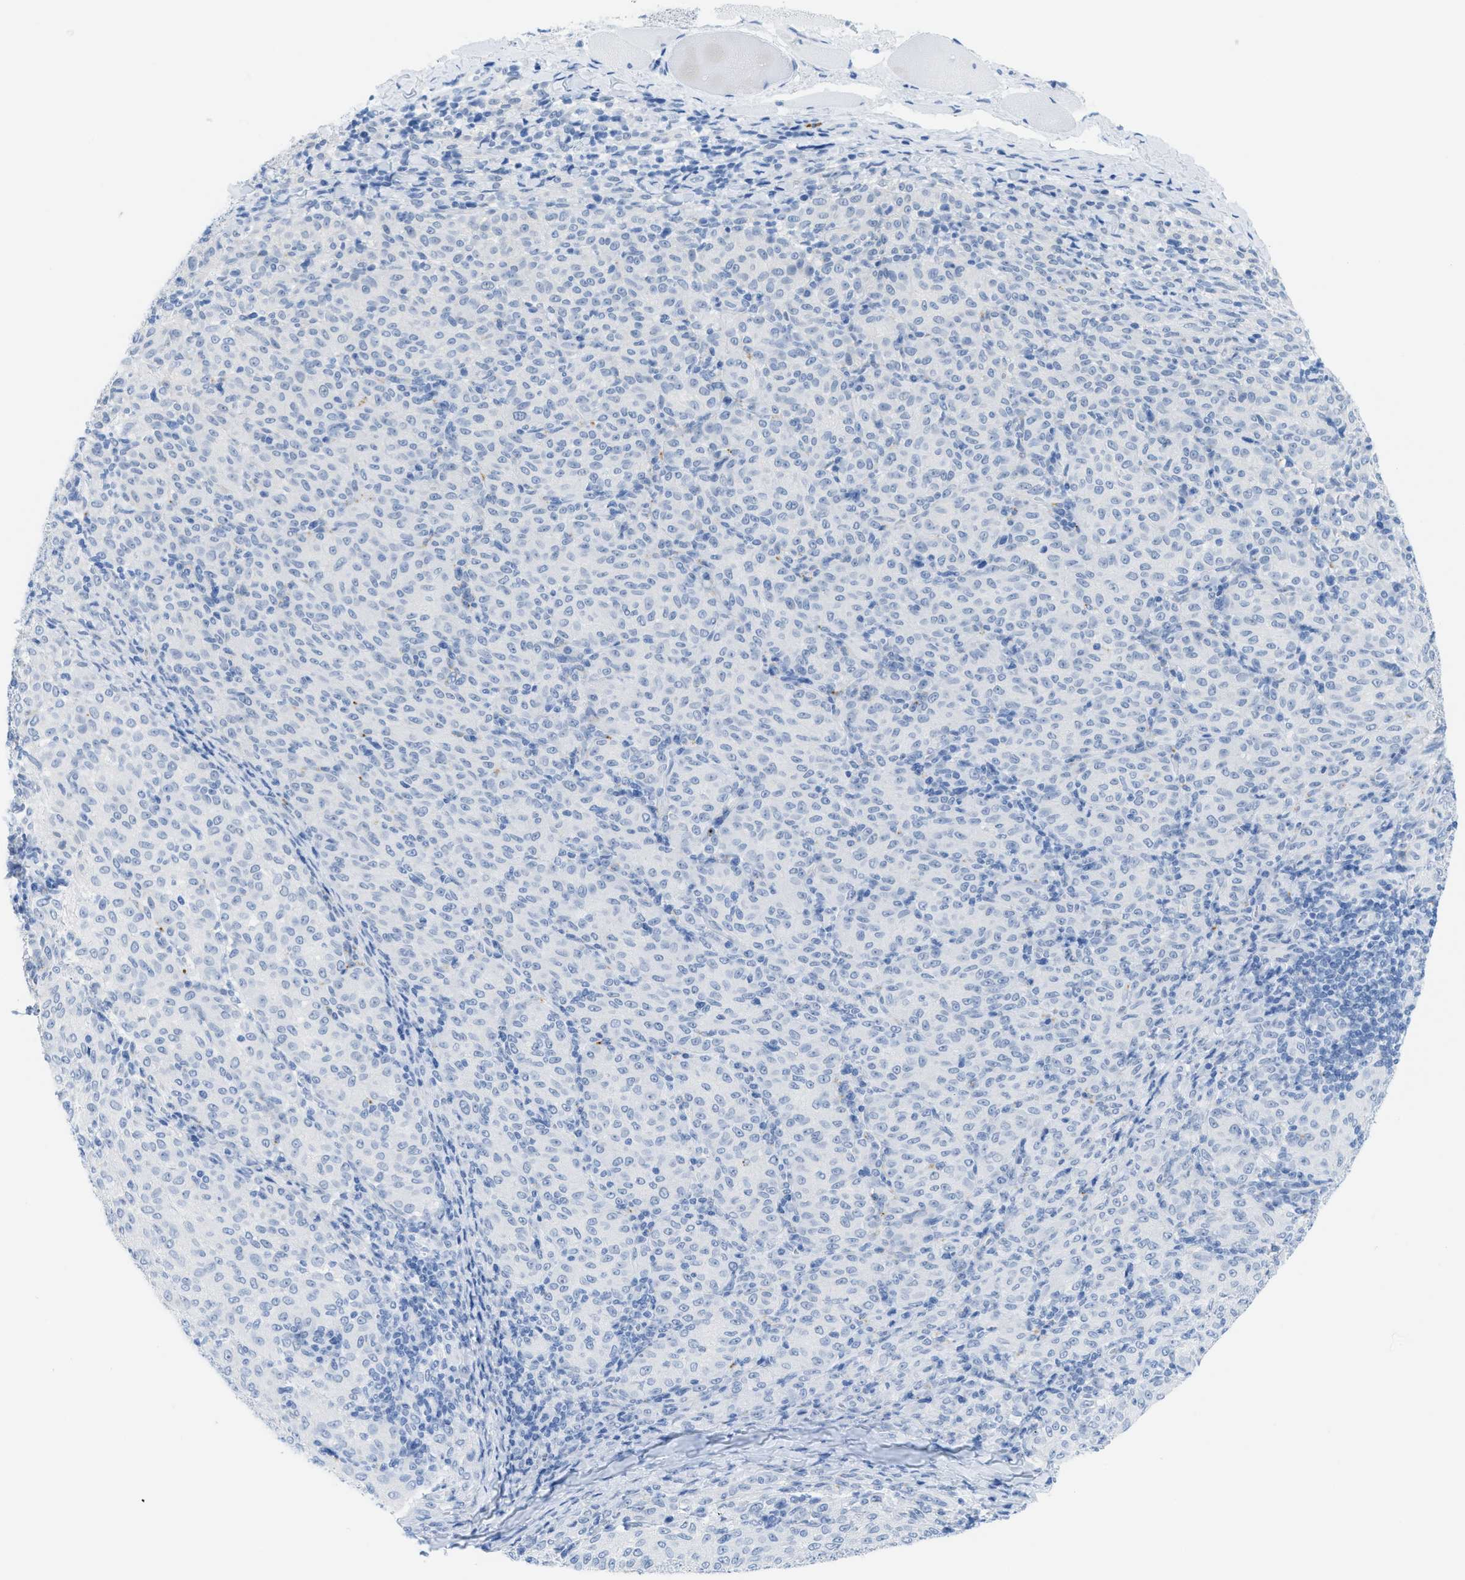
{"staining": {"intensity": "negative", "quantity": "none", "location": "none"}, "tissue": "melanoma", "cell_type": "Tumor cells", "image_type": "cancer", "snomed": [{"axis": "morphology", "description": "Malignant melanoma, NOS"}, {"axis": "topography", "description": "Skin"}], "caption": "A high-resolution histopathology image shows IHC staining of malignant melanoma, which exhibits no significant staining in tumor cells. (DAB (3,3'-diaminobenzidine) IHC visualized using brightfield microscopy, high magnification).", "gene": "WDR4", "patient": {"sex": "female", "age": 72}}